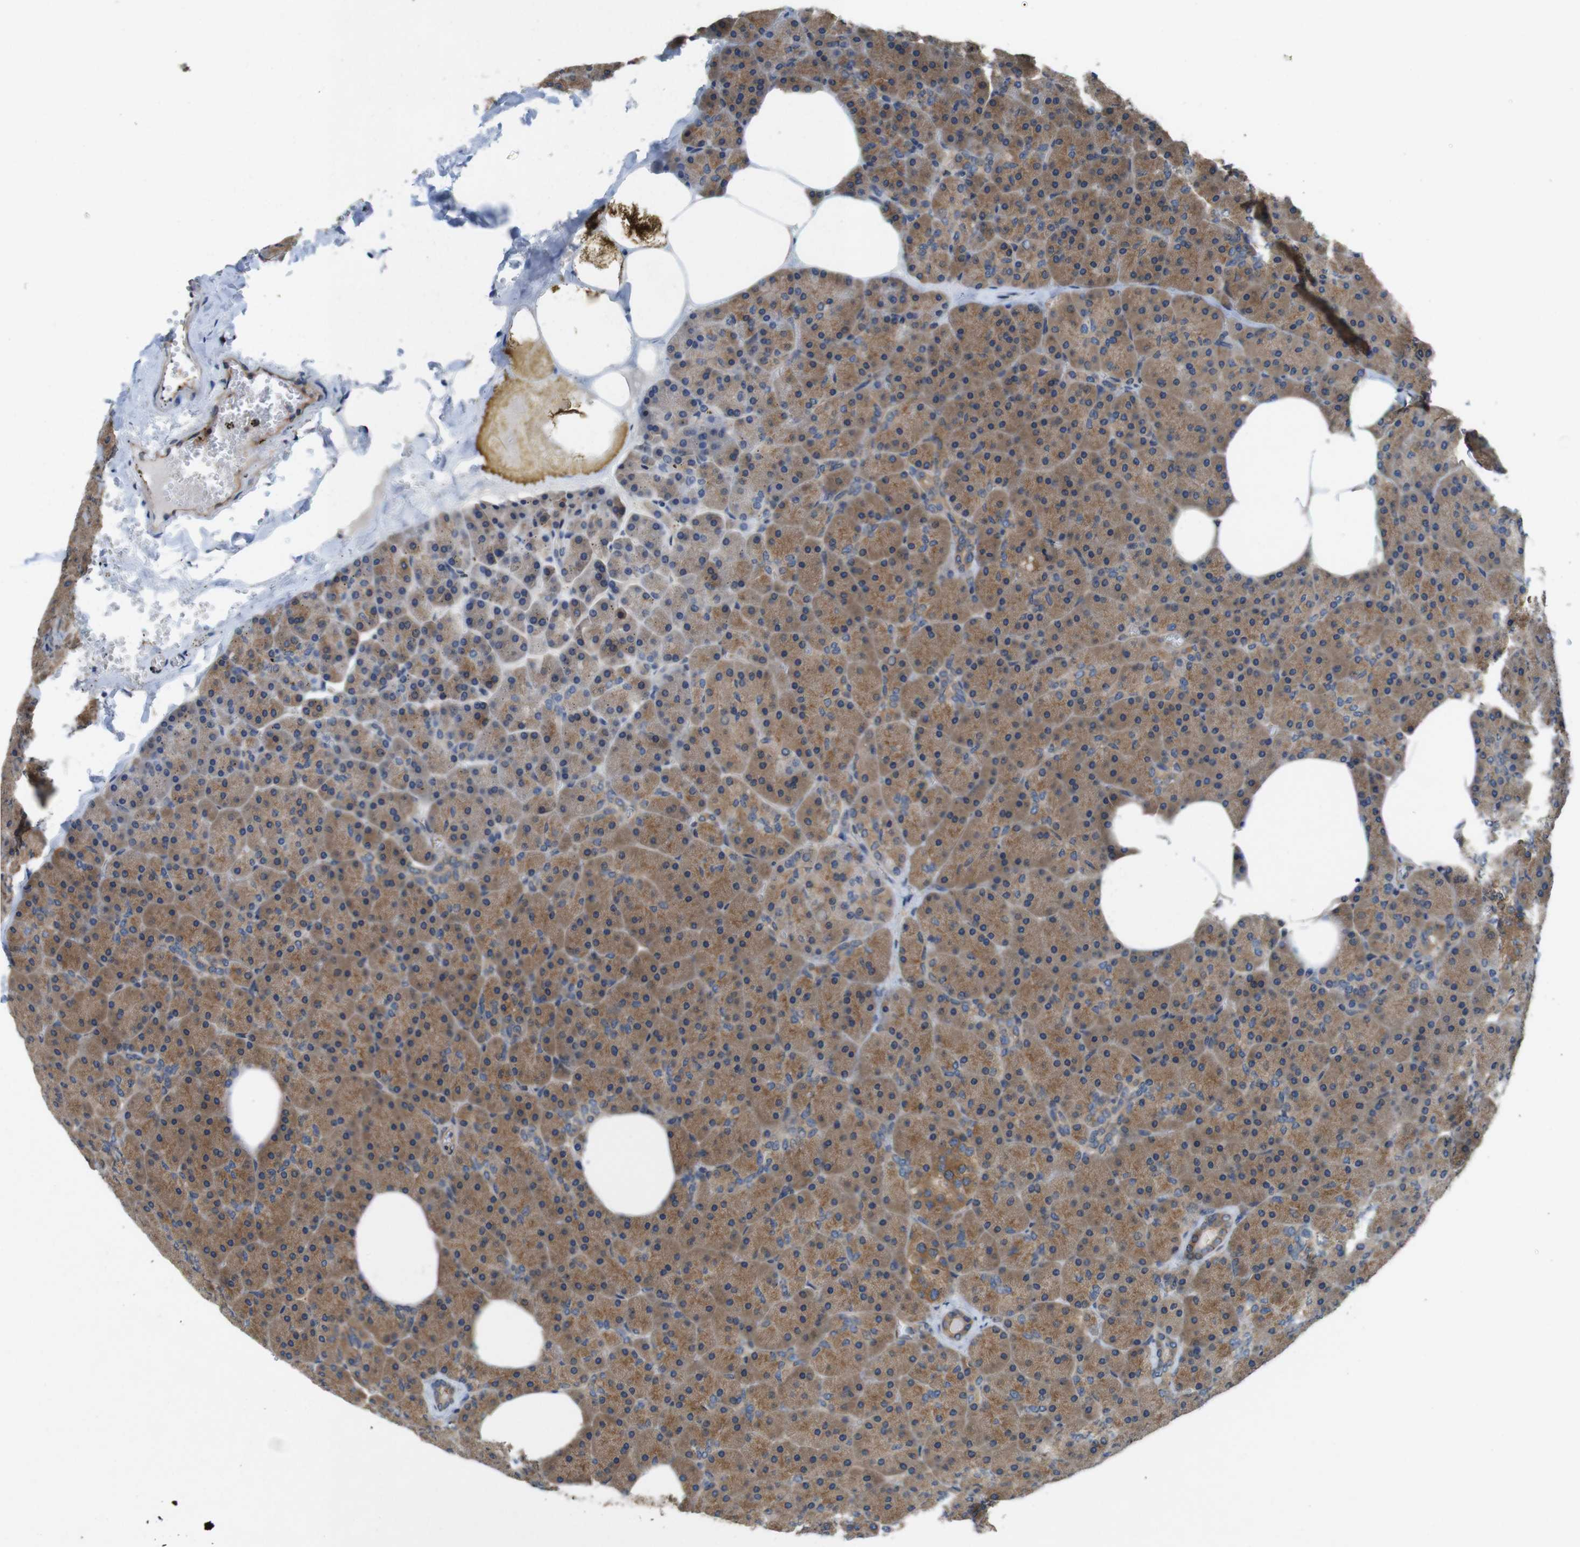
{"staining": {"intensity": "moderate", "quantity": ">75%", "location": "cytoplasmic/membranous"}, "tissue": "pancreas", "cell_type": "Exocrine glandular cells", "image_type": "normal", "snomed": [{"axis": "morphology", "description": "Normal tissue, NOS"}, {"axis": "topography", "description": "Pancreas"}], "caption": "Immunohistochemistry micrograph of unremarkable pancreas stained for a protein (brown), which shows medium levels of moderate cytoplasmic/membranous staining in approximately >75% of exocrine glandular cells.", "gene": "DCTN1", "patient": {"sex": "female", "age": 35}}